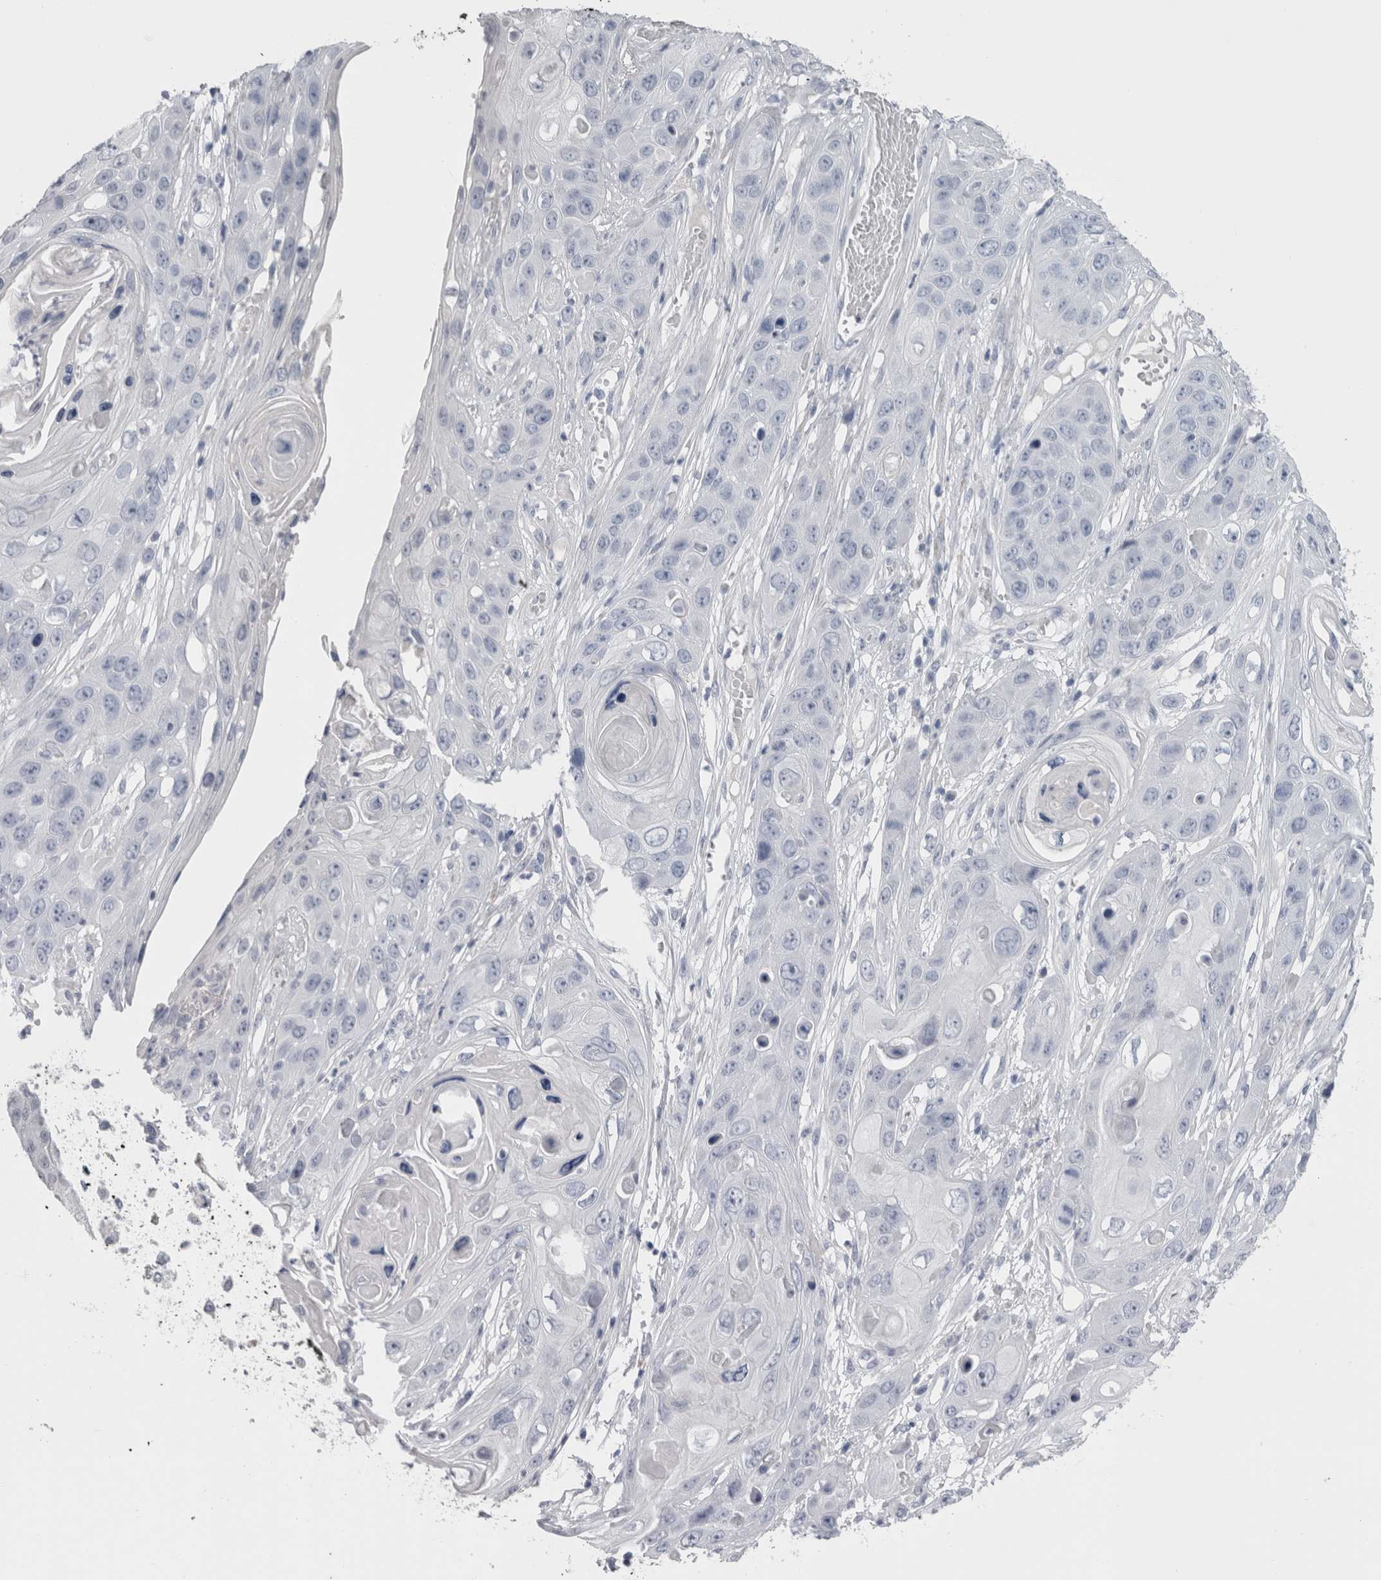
{"staining": {"intensity": "negative", "quantity": "none", "location": "none"}, "tissue": "skin cancer", "cell_type": "Tumor cells", "image_type": "cancer", "snomed": [{"axis": "morphology", "description": "Squamous cell carcinoma, NOS"}, {"axis": "topography", "description": "Skin"}], "caption": "Tumor cells are negative for protein expression in human skin squamous cell carcinoma.", "gene": "MSMB", "patient": {"sex": "male", "age": 55}}